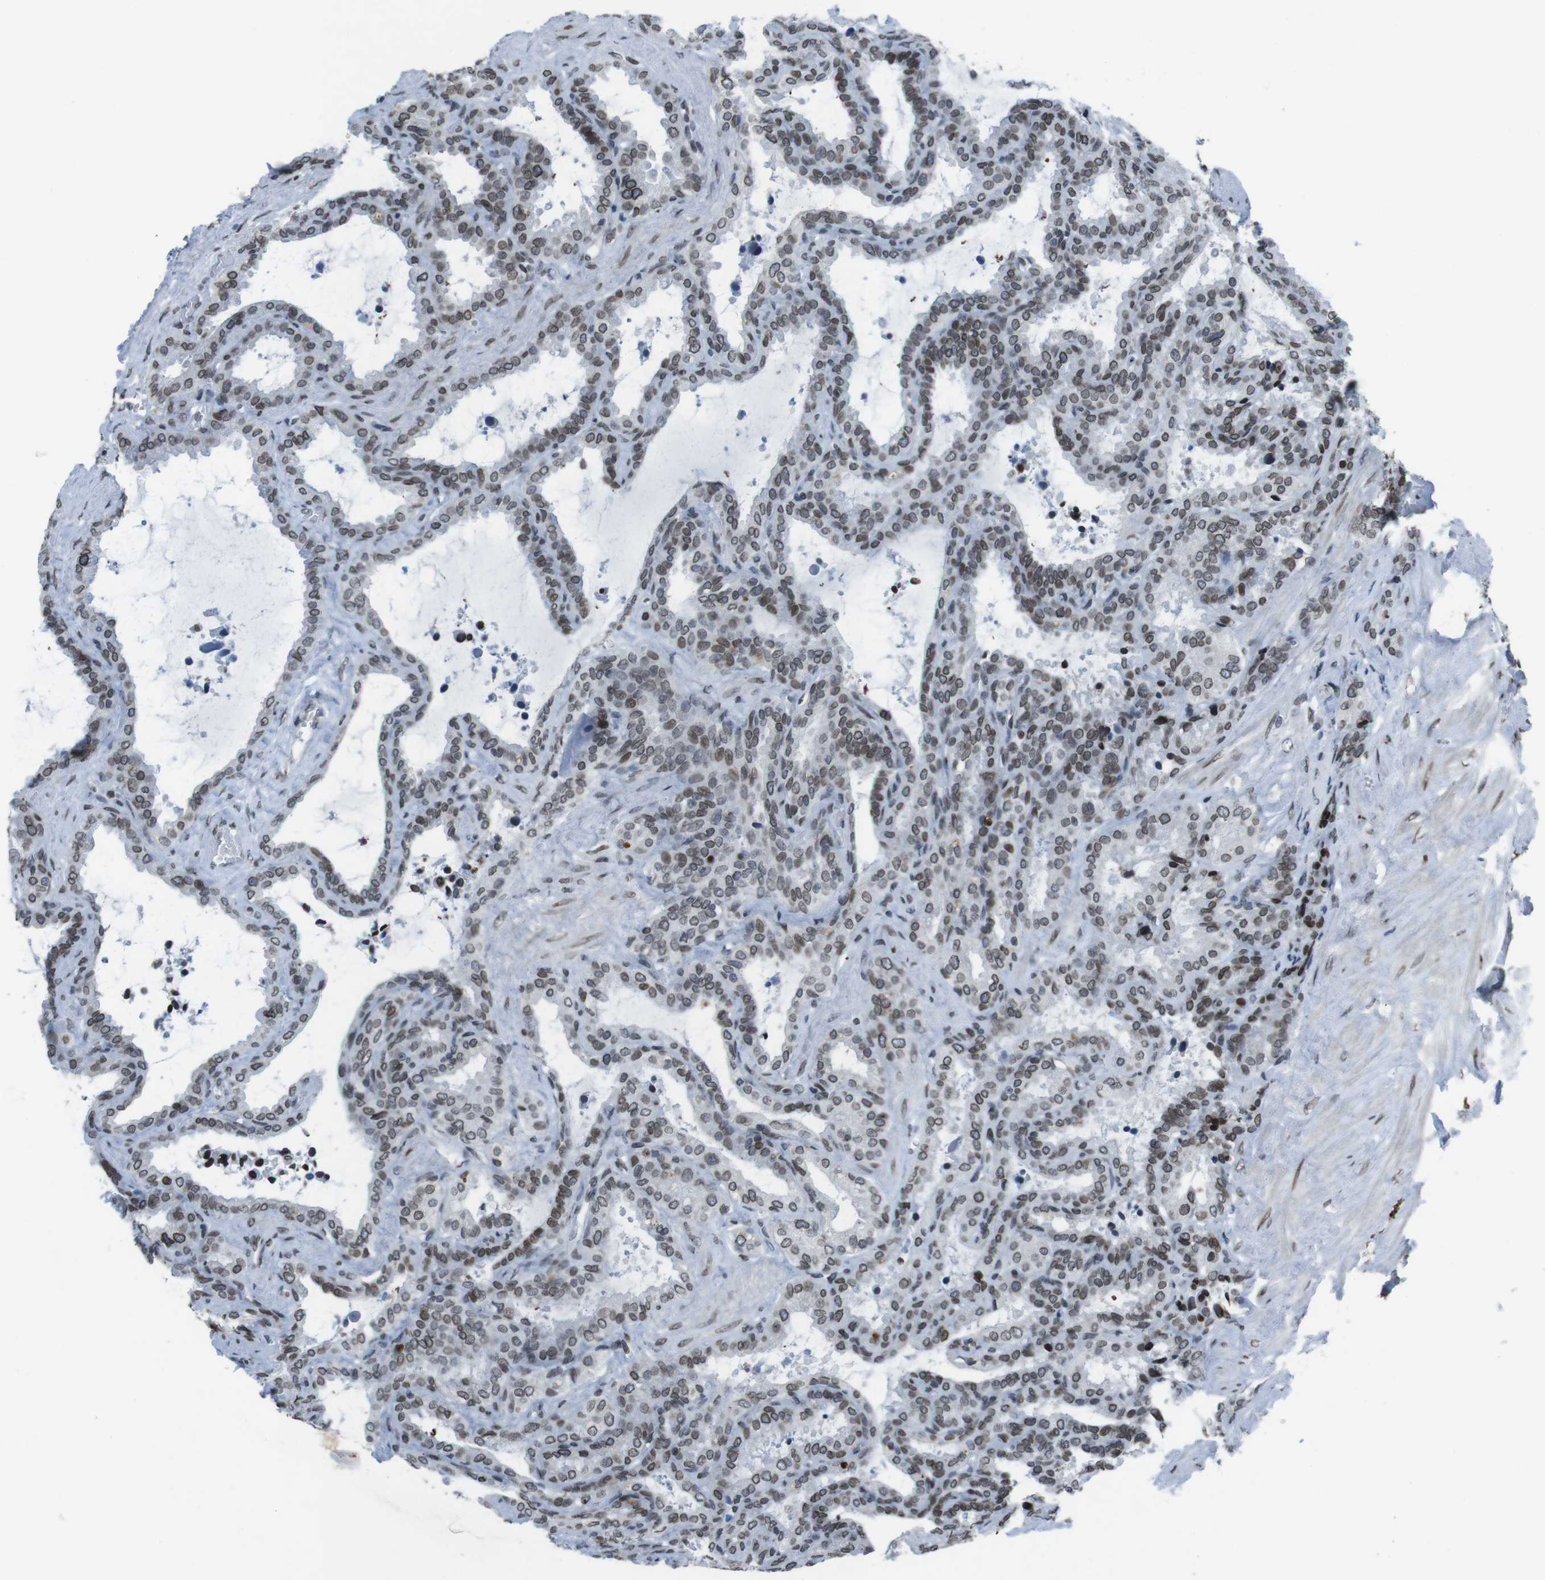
{"staining": {"intensity": "strong", "quantity": ">75%", "location": "cytoplasmic/membranous,nuclear"}, "tissue": "seminal vesicle", "cell_type": "Glandular cells", "image_type": "normal", "snomed": [{"axis": "morphology", "description": "Normal tissue, NOS"}, {"axis": "topography", "description": "Seminal veicle"}], "caption": "This micrograph displays IHC staining of benign seminal vesicle, with high strong cytoplasmic/membranous,nuclear positivity in about >75% of glandular cells.", "gene": "MAD1L1", "patient": {"sex": "male", "age": 46}}